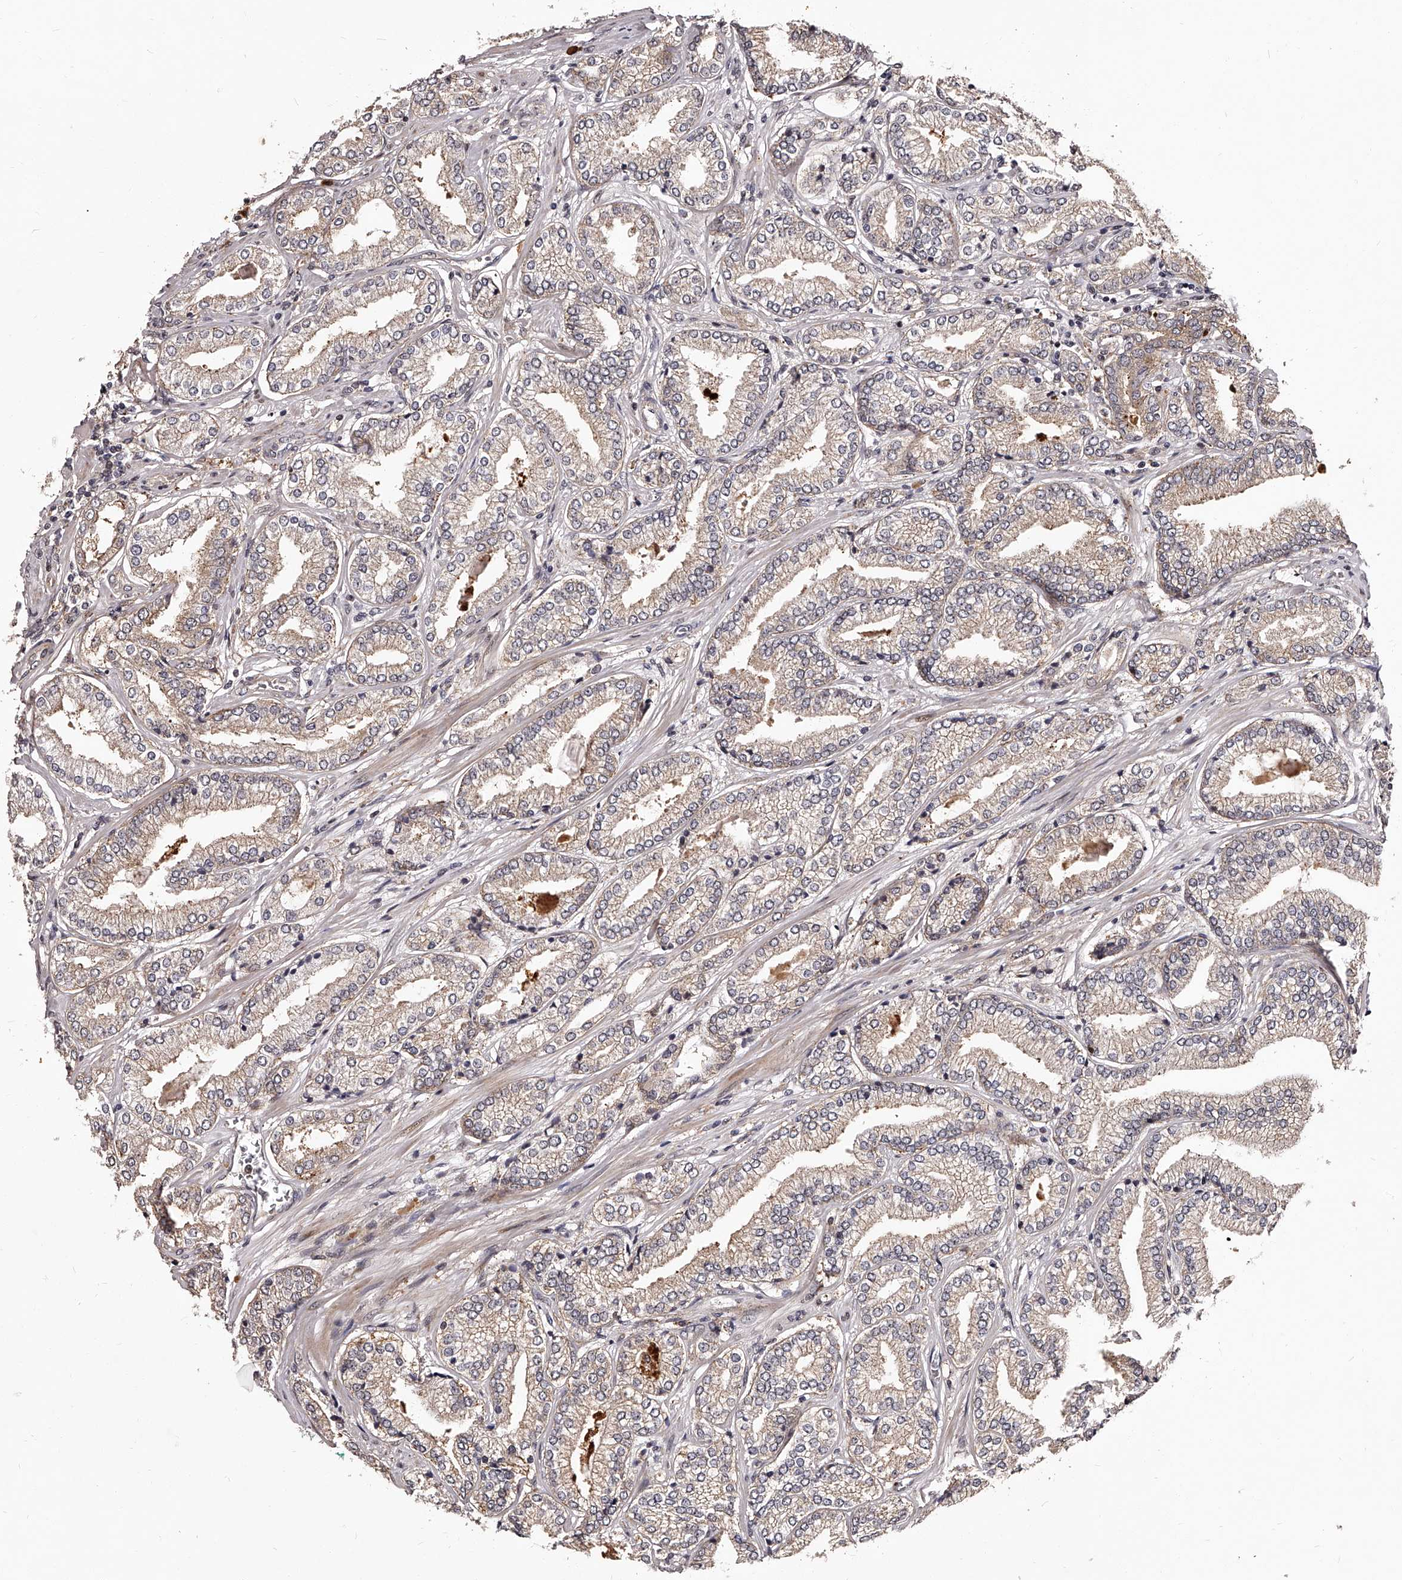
{"staining": {"intensity": "negative", "quantity": "none", "location": "none"}, "tissue": "prostate cancer", "cell_type": "Tumor cells", "image_type": "cancer", "snomed": [{"axis": "morphology", "description": "Adenocarcinoma, Low grade"}, {"axis": "topography", "description": "Prostate"}], "caption": "Tumor cells show no significant protein positivity in prostate cancer (low-grade adenocarcinoma). (Immunohistochemistry (ihc), brightfield microscopy, high magnification).", "gene": "RSC1A1", "patient": {"sex": "male", "age": 62}}